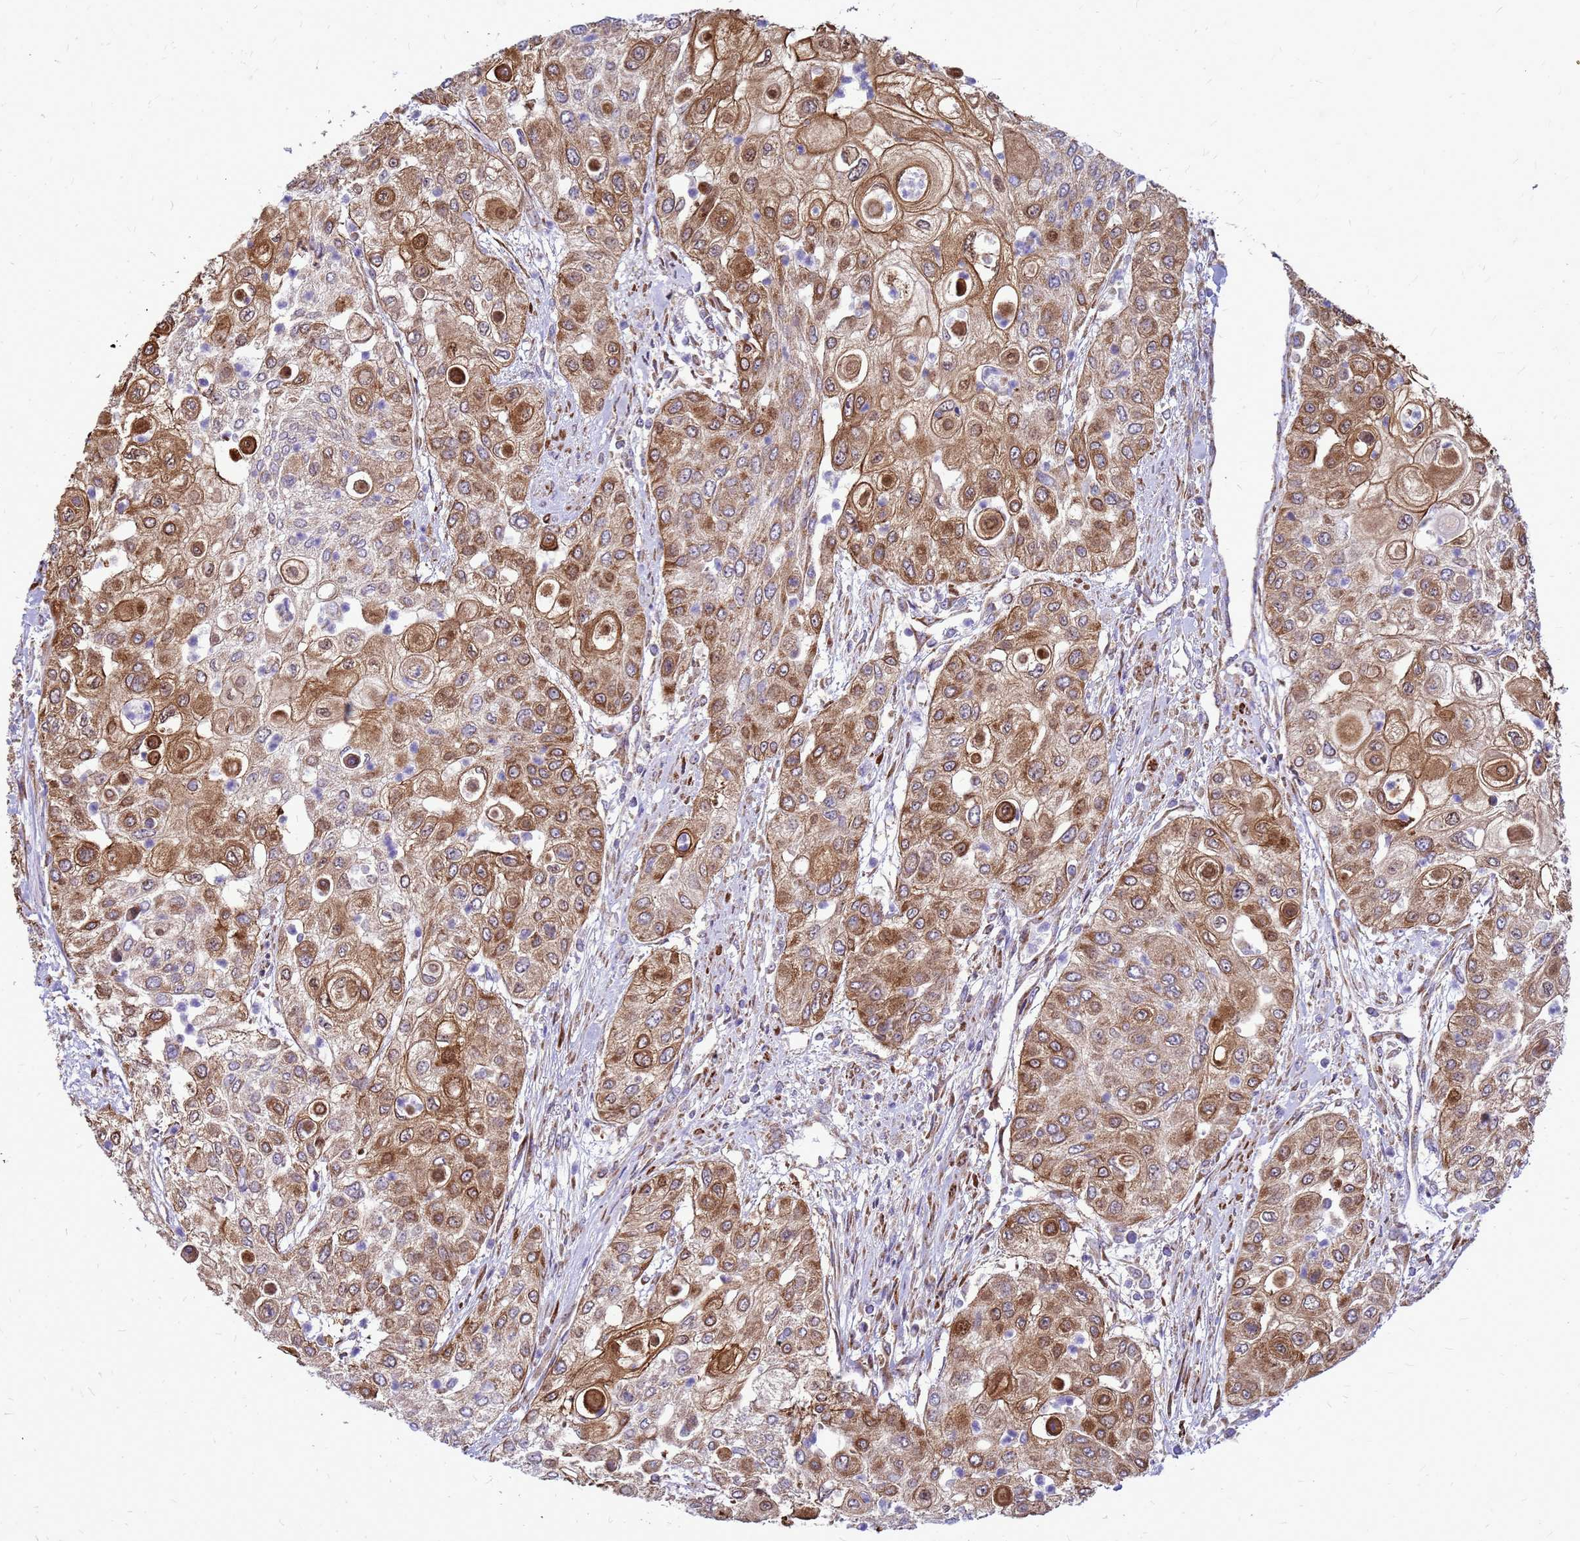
{"staining": {"intensity": "moderate", "quantity": ">75%", "location": "cytoplasmic/membranous"}, "tissue": "urothelial cancer", "cell_type": "Tumor cells", "image_type": "cancer", "snomed": [{"axis": "morphology", "description": "Urothelial carcinoma, High grade"}, {"axis": "topography", "description": "Urinary bladder"}], "caption": "Urothelial cancer stained with DAB immunohistochemistry displays medium levels of moderate cytoplasmic/membranous staining in approximately >75% of tumor cells.", "gene": "FSTL4", "patient": {"sex": "female", "age": 79}}